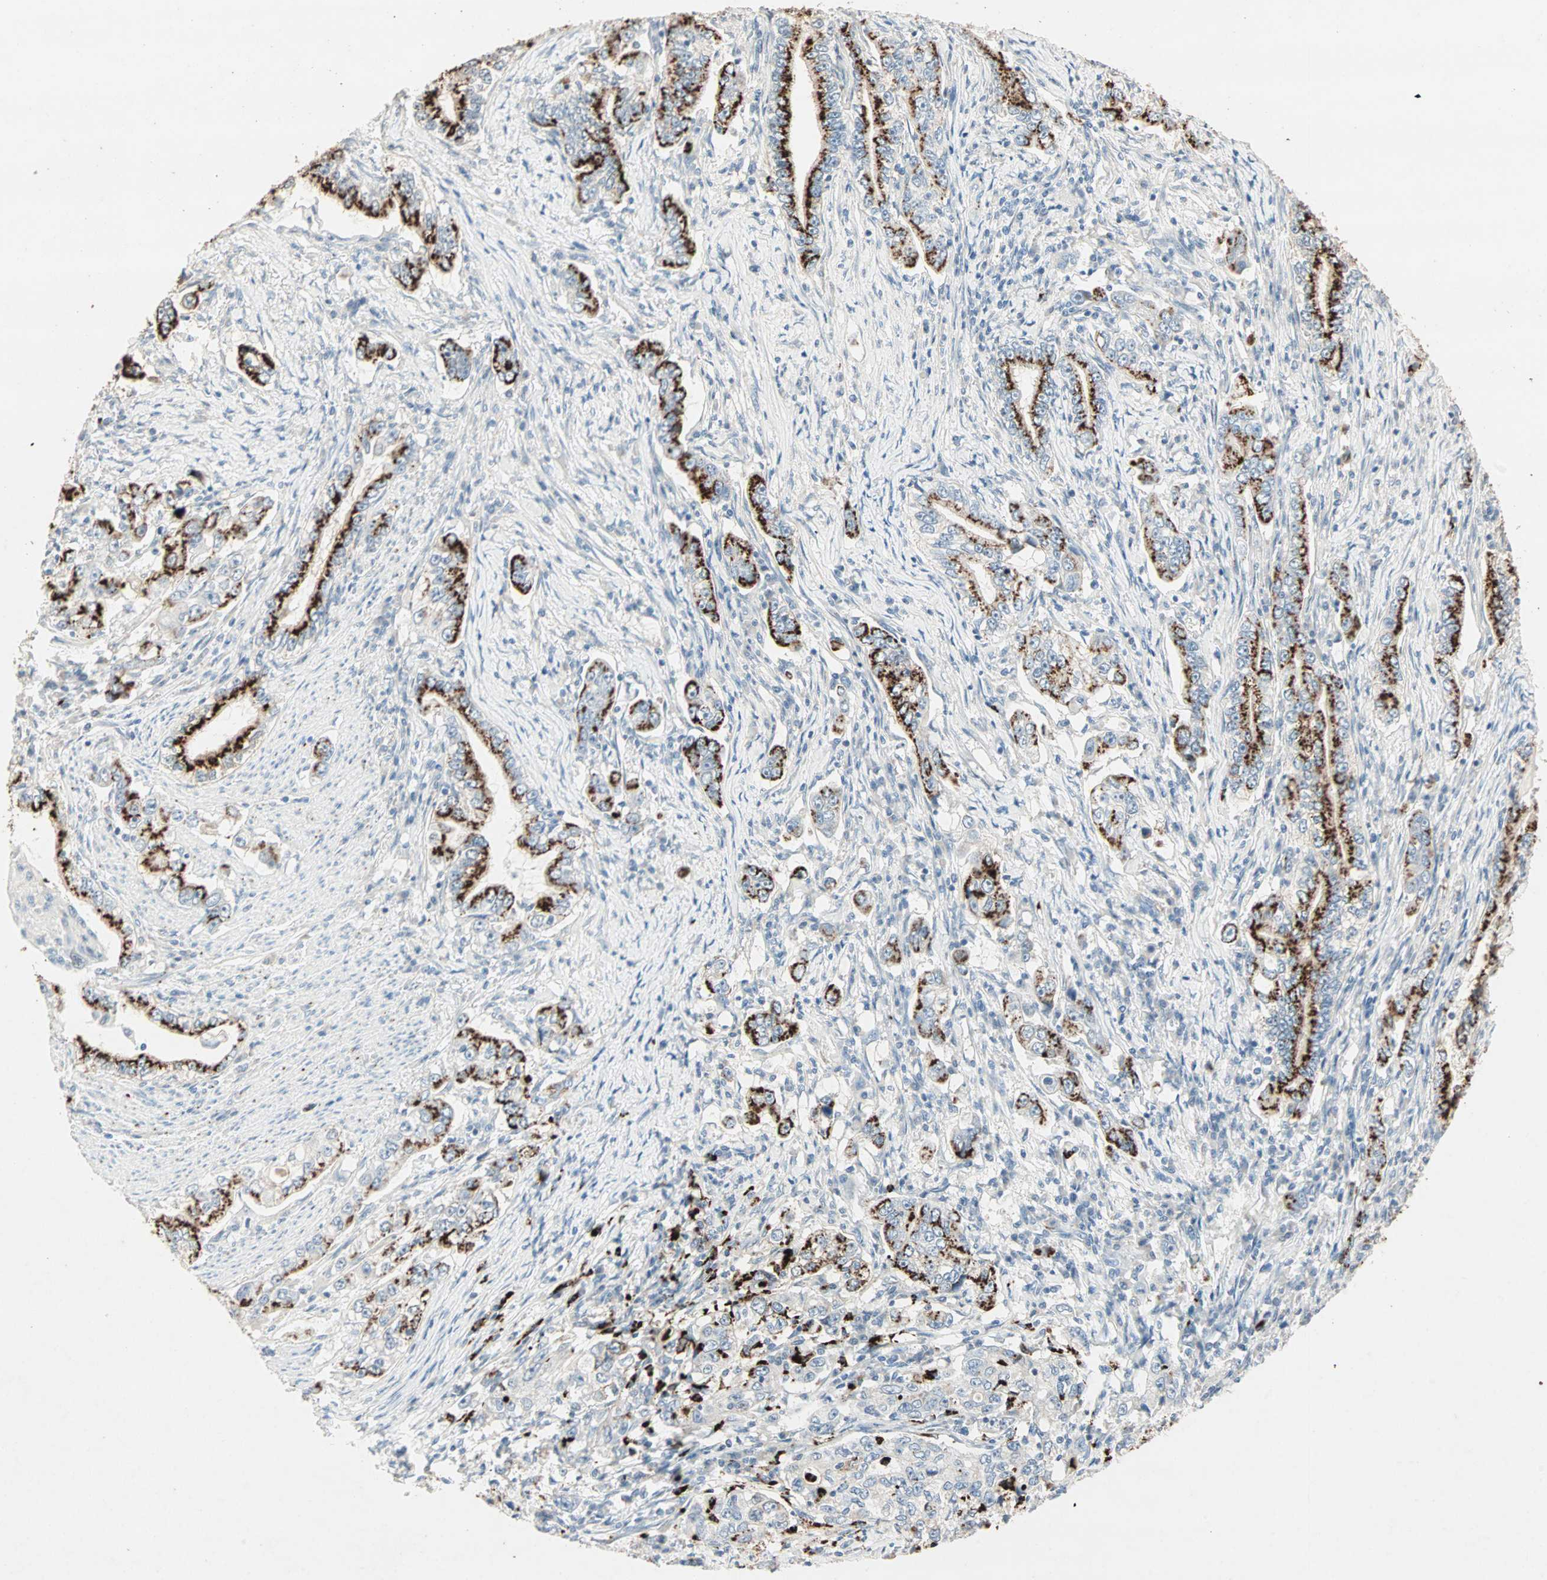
{"staining": {"intensity": "strong", "quantity": "25%-75%", "location": "cytoplasmic/membranous"}, "tissue": "stomach cancer", "cell_type": "Tumor cells", "image_type": "cancer", "snomed": [{"axis": "morphology", "description": "Adenocarcinoma, NOS"}, {"axis": "topography", "description": "Stomach, lower"}], "caption": "Immunohistochemistry (IHC) (DAB (3,3'-diaminobenzidine)) staining of human stomach adenocarcinoma reveals strong cytoplasmic/membranous protein positivity in approximately 25%-75% of tumor cells. (IHC, brightfield microscopy, high magnification).", "gene": "CEACAM6", "patient": {"sex": "female", "age": 72}}